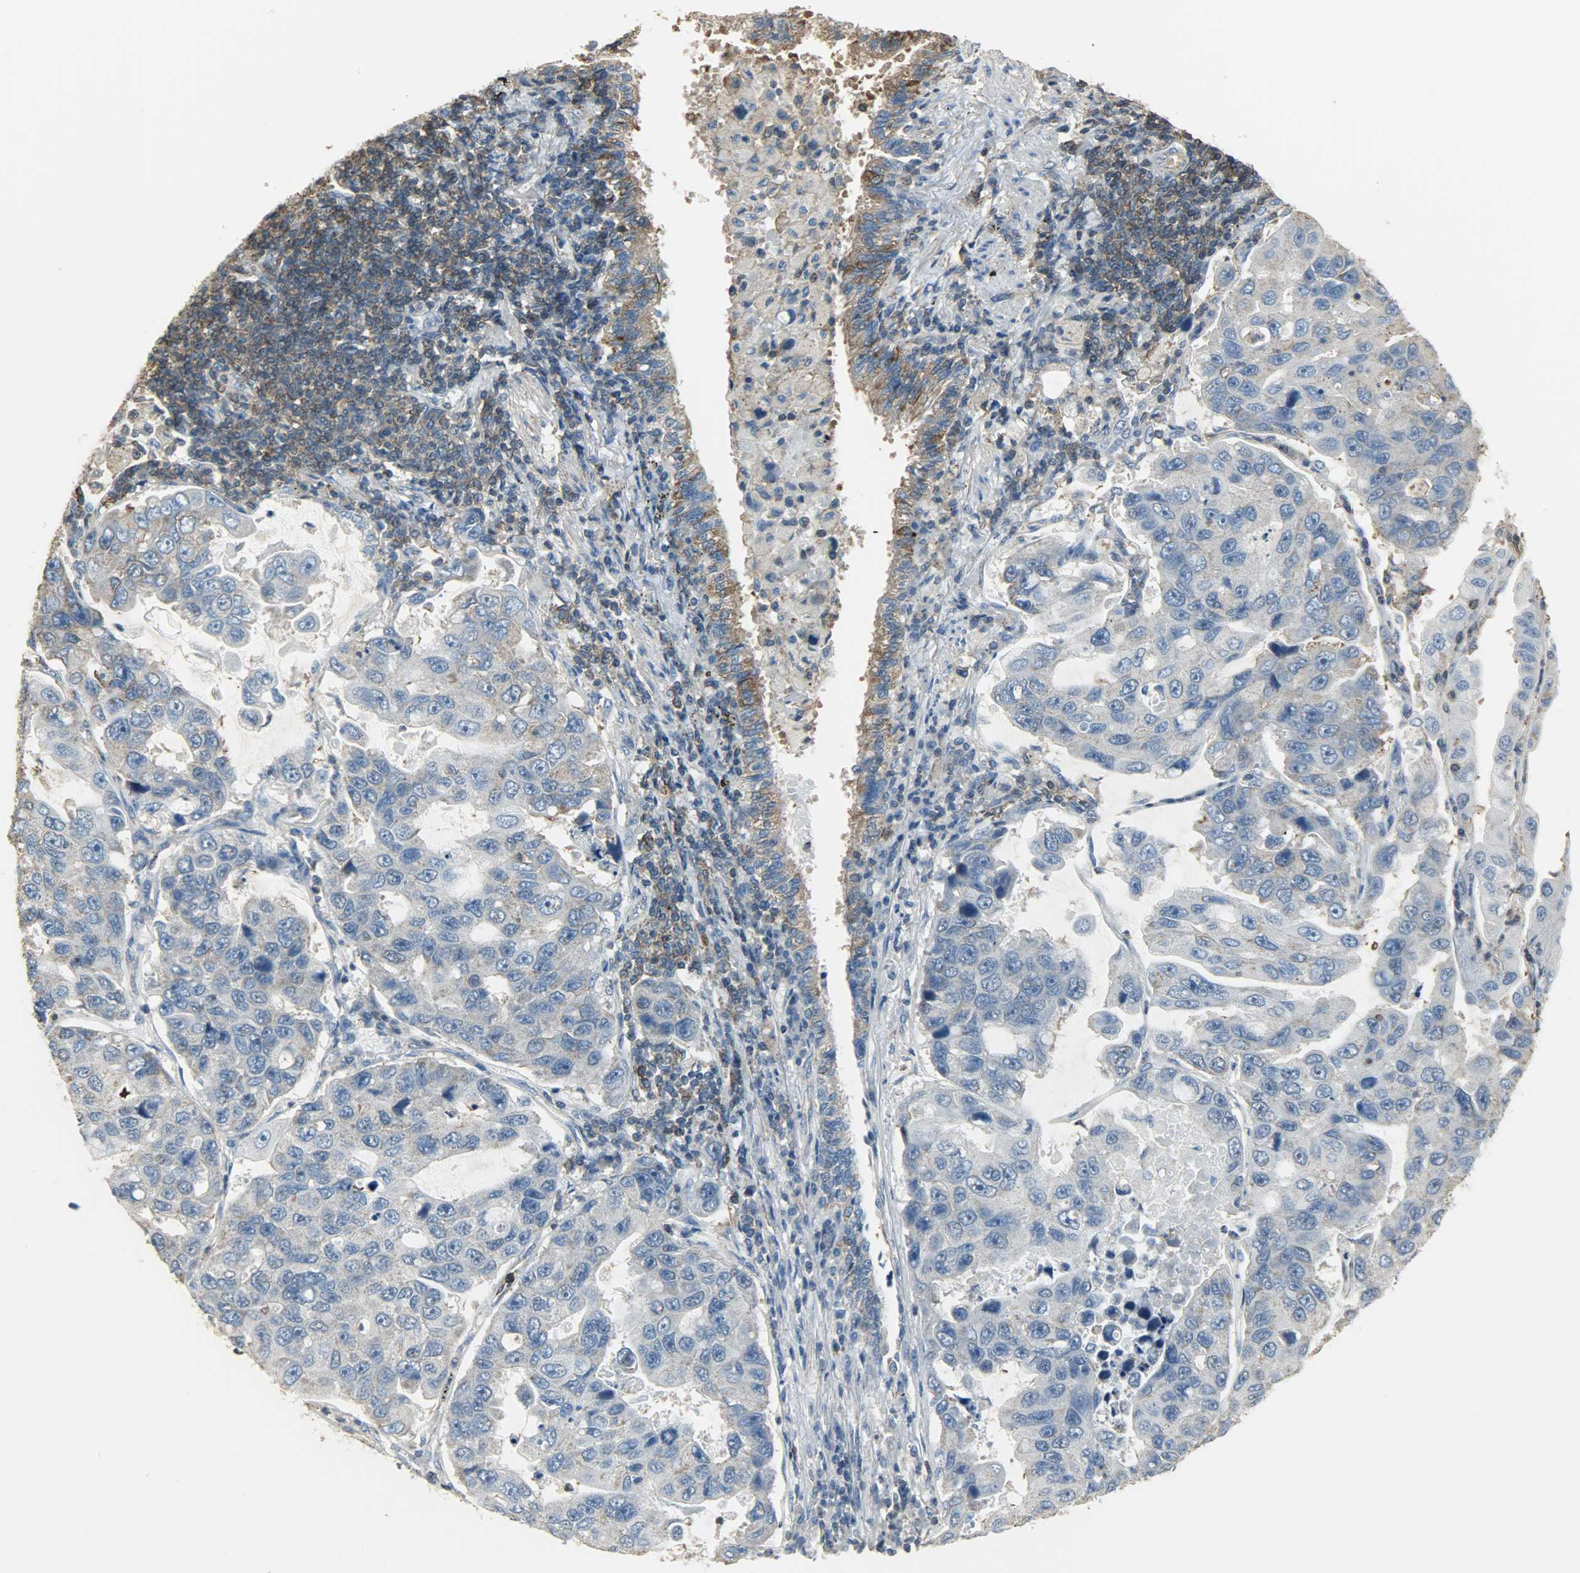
{"staining": {"intensity": "weak", "quantity": ">75%", "location": "cytoplasmic/membranous"}, "tissue": "lung cancer", "cell_type": "Tumor cells", "image_type": "cancer", "snomed": [{"axis": "morphology", "description": "Adenocarcinoma, NOS"}, {"axis": "topography", "description": "Lung"}], "caption": "Immunohistochemical staining of lung cancer (adenocarcinoma) reveals low levels of weak cytoplasmic/membranous positivity in about >75% of tumor cells.", "gene": "DNAJA4", "patient": {"sex": "male", "age": 64}}